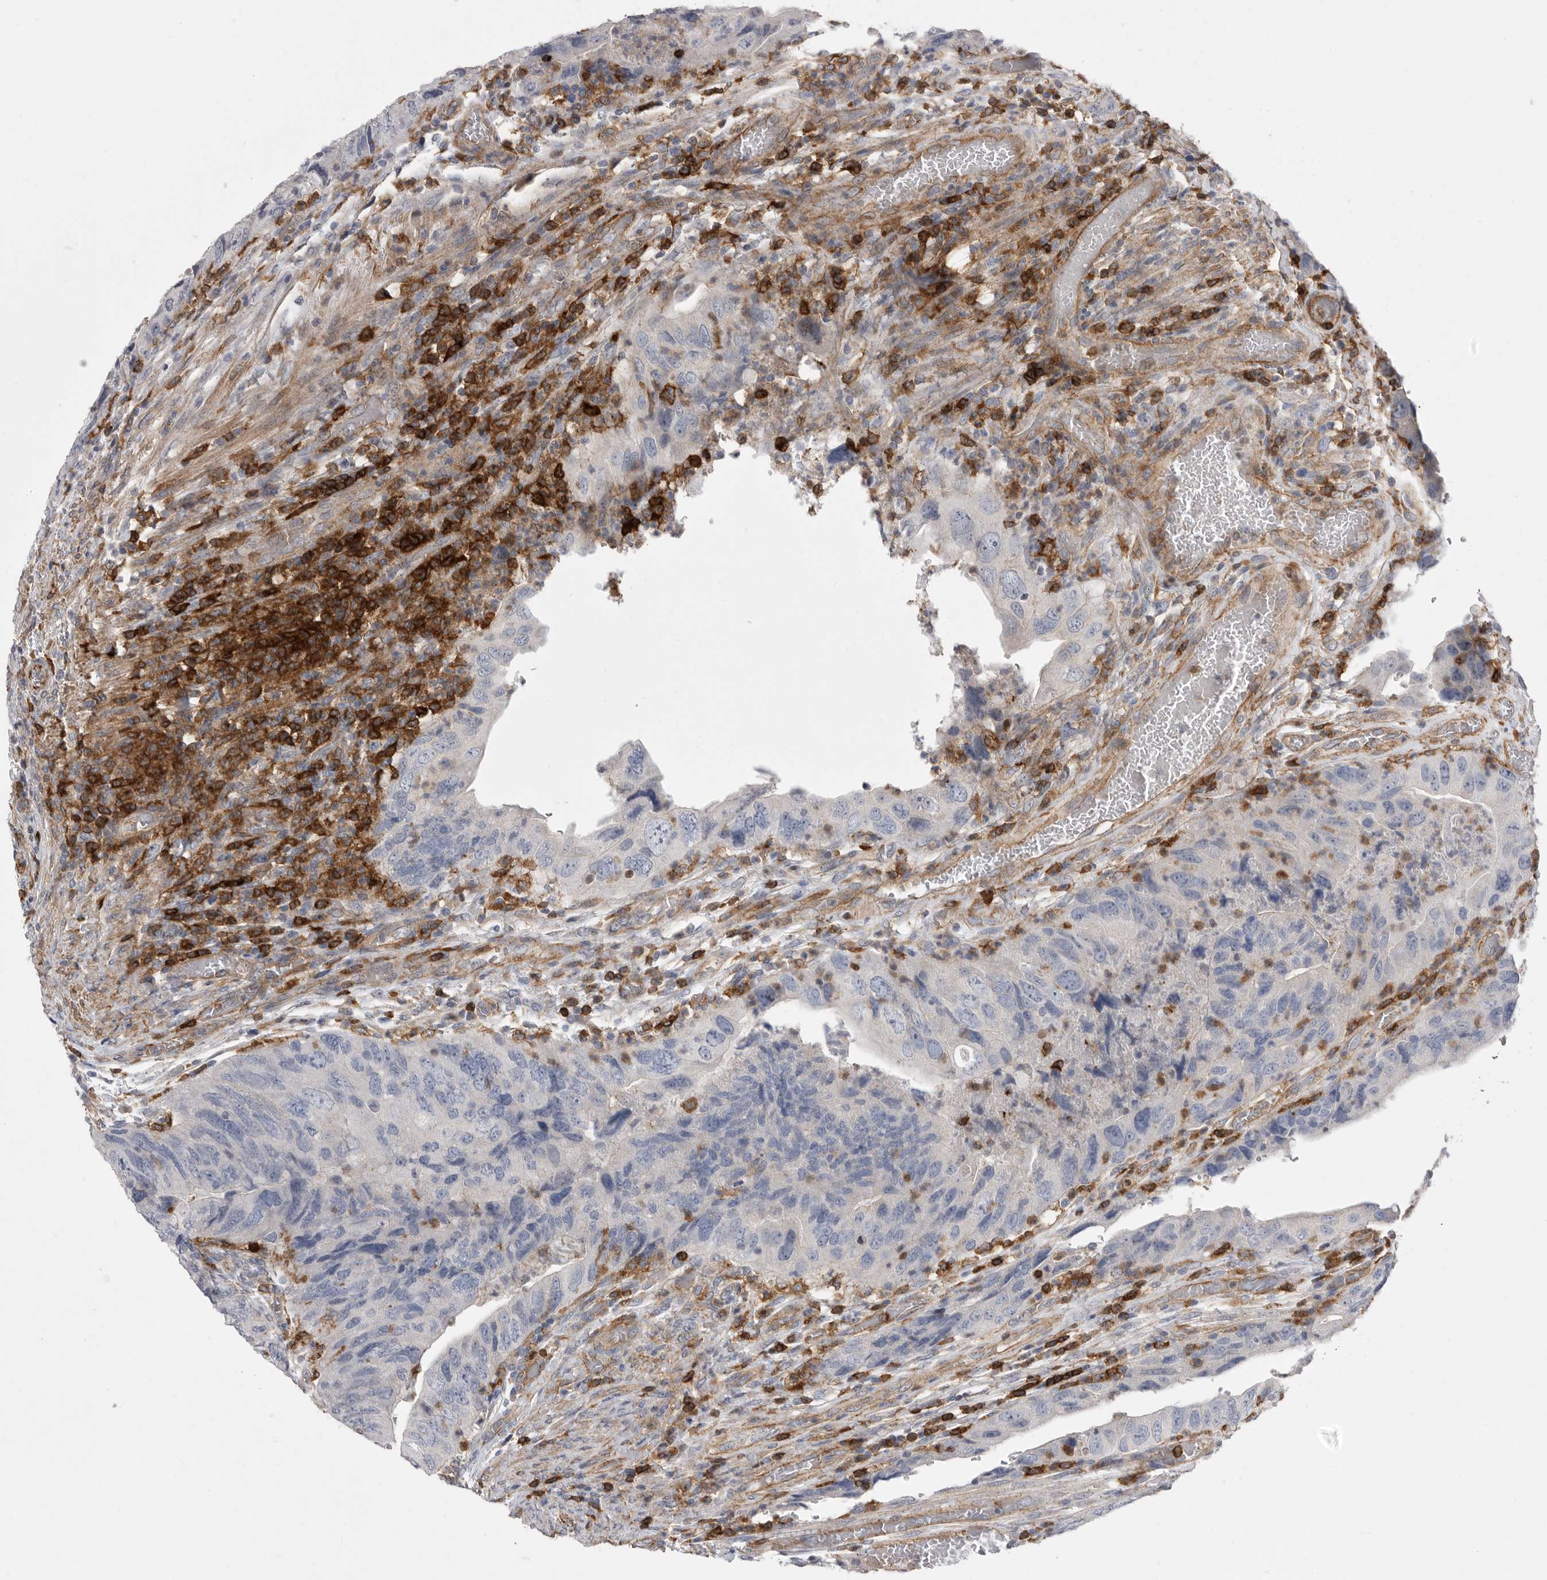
{"staining": {"intensity": "negative", "quantity": "none", "location": "none"}, "tissue": "colorectal cancer", "cell_type": "Tumor cells", "image_type": "cancer", "snomed": [{"axis": "morphology", "description": "Adenocarcinoma, NOS"}, {"axis": "topography", "description": "Rectum"}], "caption": "IHC of colorectal adenocarcinoma exhibits no expression in tumor cells. The staining is performed using DAB brown chromogen with nuclei counter-stained in using hematoxylin.", "gene": "SIGLEC10", "patient": {"sex": "male", "age": 63}}